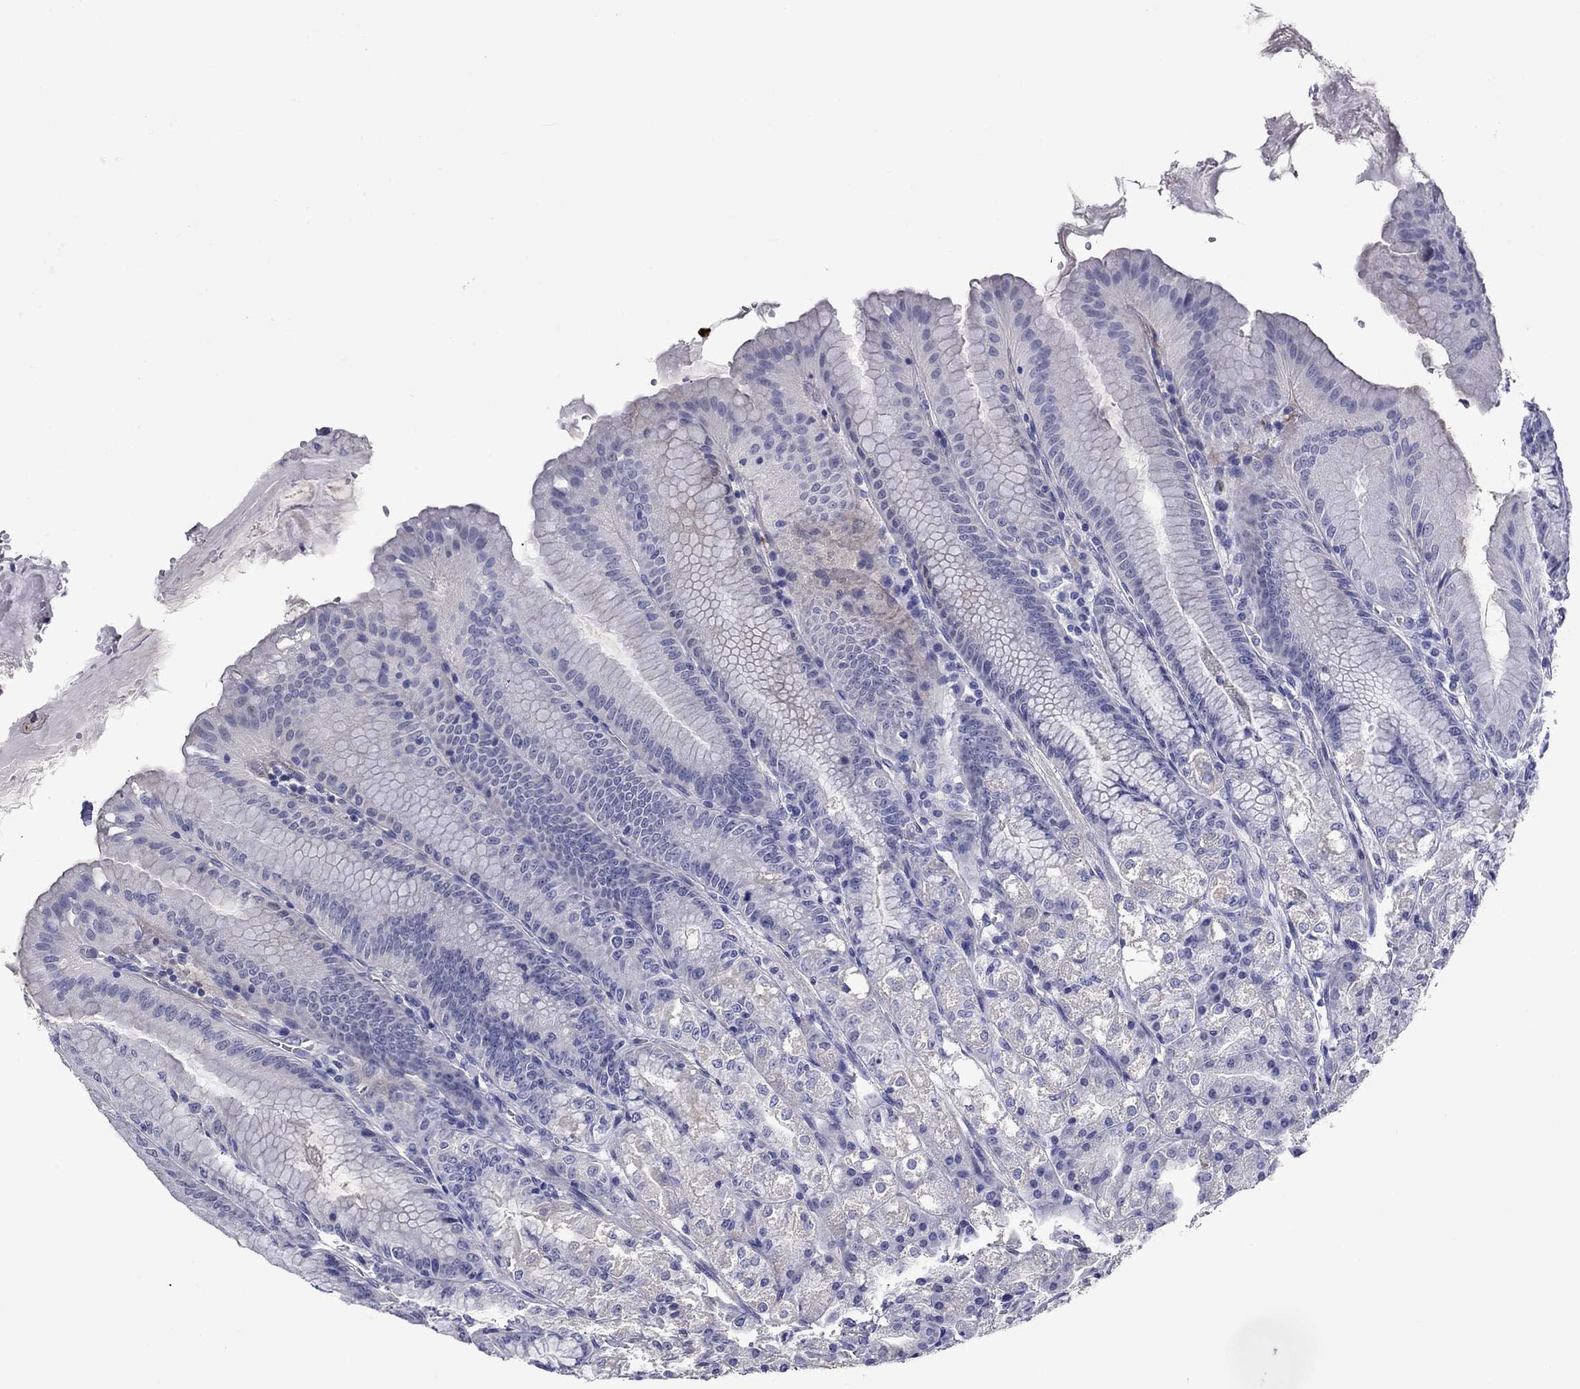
{"staining": {"intensity": "negative", "quantity": "none", "location": "none"}, "tissue": "stomach", "cell_type": "Glandular cells", "image_type": "normal", "snomed": [{"axis": "morphology", "description": "Normal tissue, NOS"}, {"axis": "topography", "description": "Stomach"}], "caption": "The image shows no staining of glandular cells in normal stomach. Brightfield microscopy of IHC stained with DAB (3,3'-diaminobenzidine) (brown) and hematoxylin (blue), captured at high magnification.", "gene": "CNDP1", "patient": {"sex": "male", "age": 71}}